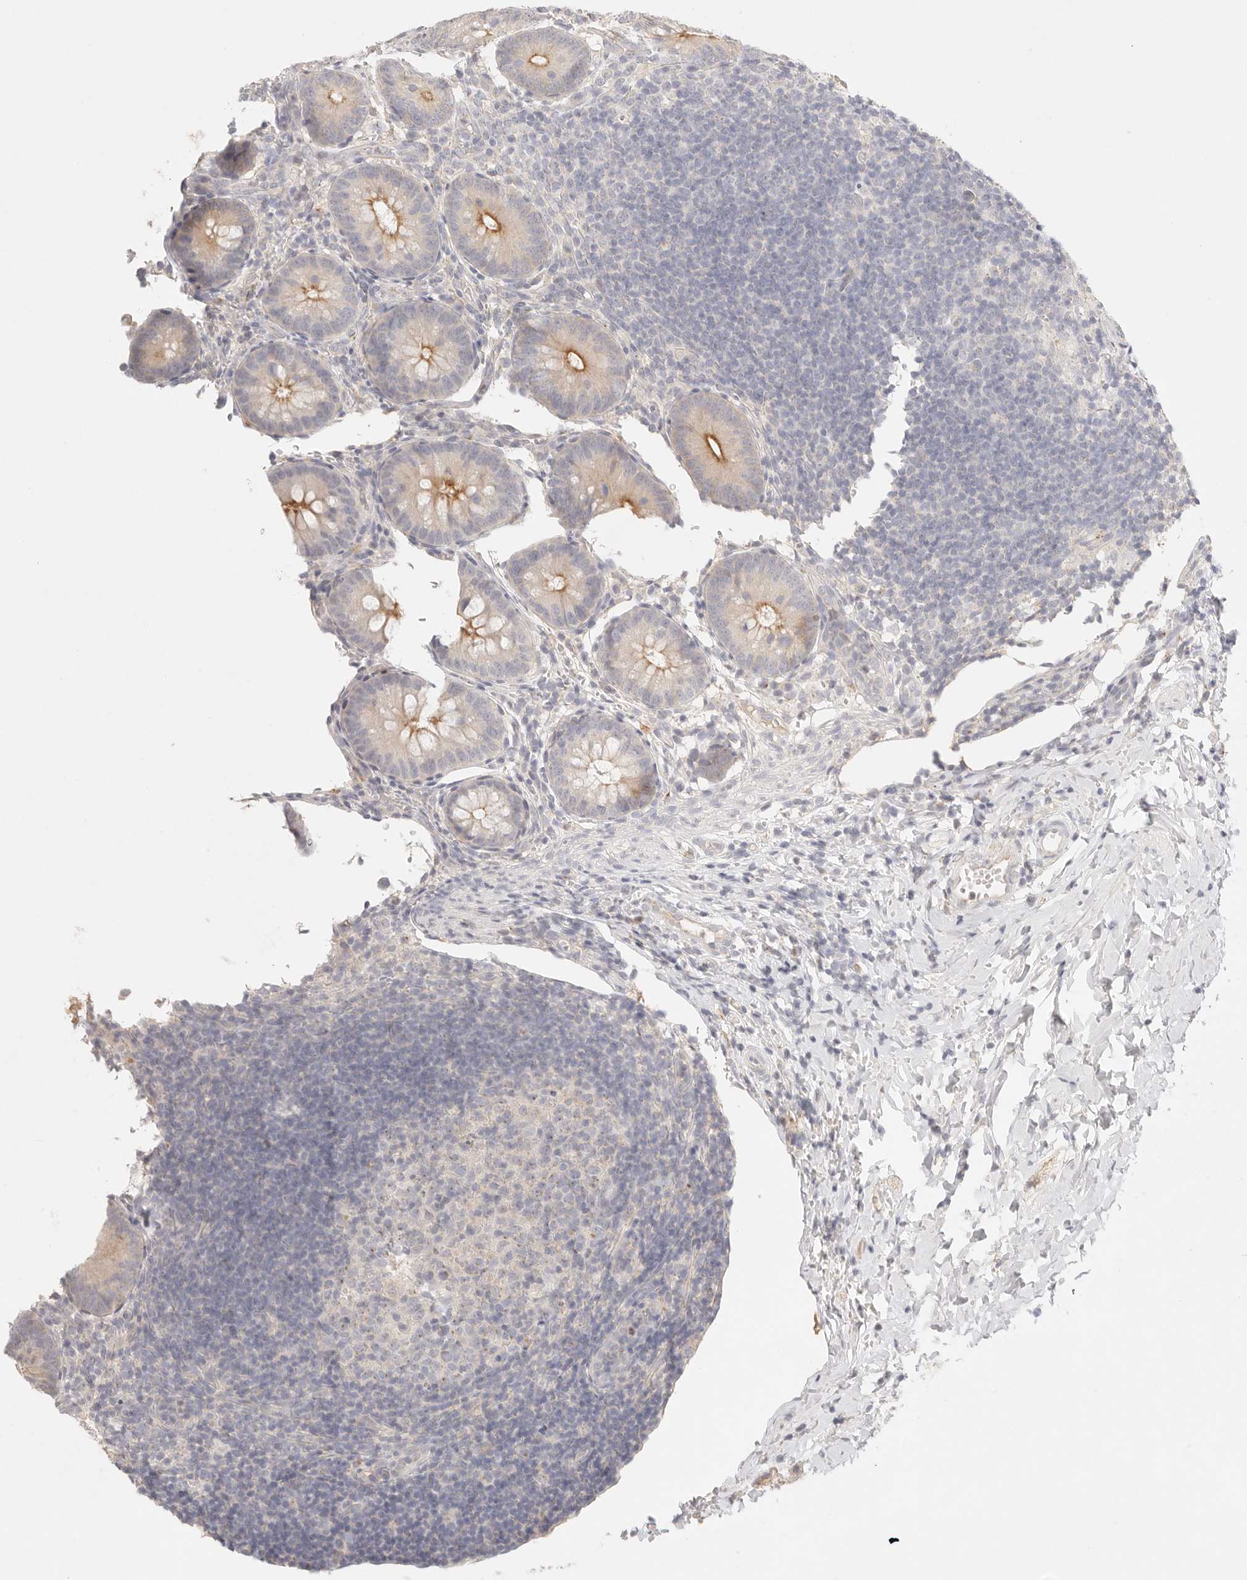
{"staining": {"intensity": "moderate", "quantity": "<25%", "location": "cytoplasmic/membranous"}, "tissue": "appendix", "cell_type": "Glandular cells", "image_type": "normal", "snomed": [{"axis": "morphology", "description": "Normal tissue, NOS"}, {"axis": "topography", "description": "Appendix"}], "caption": "Glandular cells exhibit low levels of moderate cytoplasmic/membranous expression in about <25% of cells in normal human appendix.", "gene": "CEP120", "patient": {"sex": "male", "age": 1}}